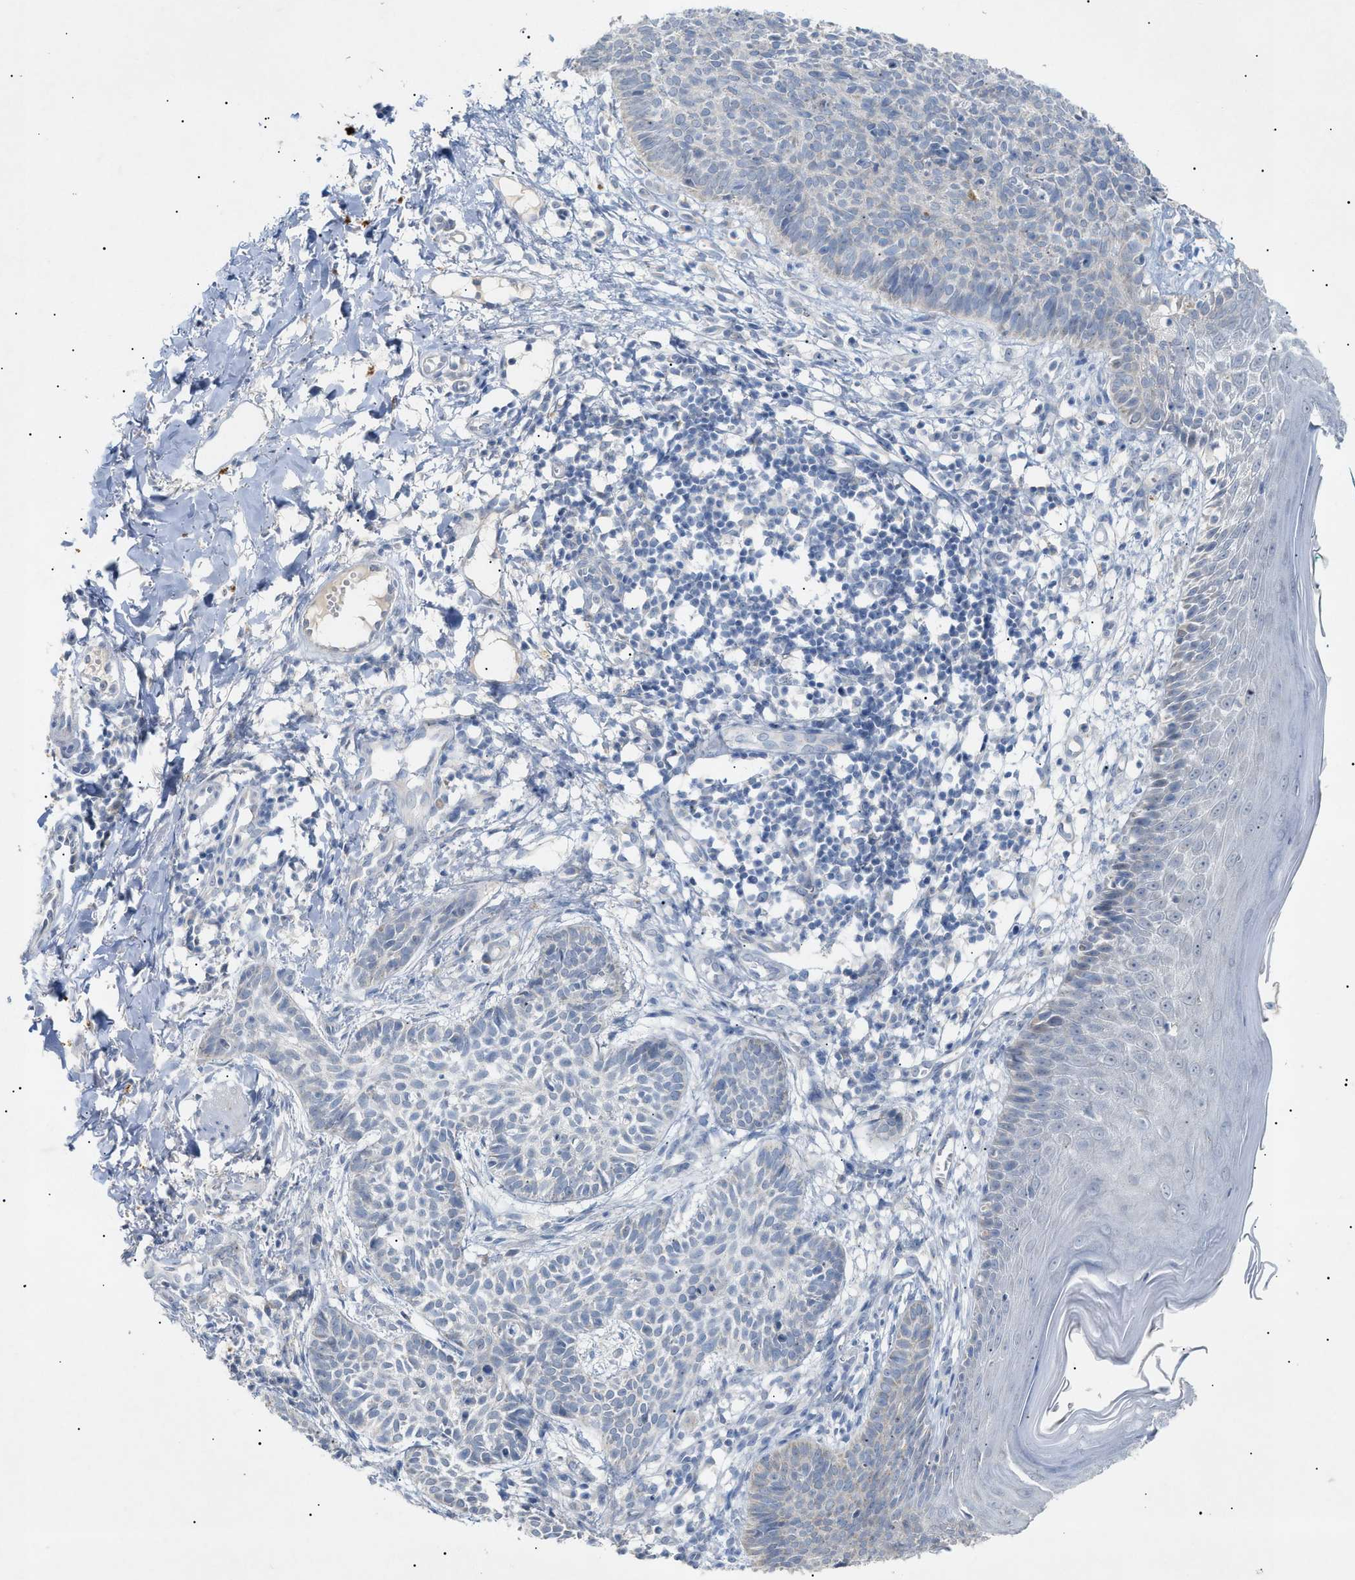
{"staining": {"intensity": "negative", "quantity": "none", "location": "none"}, "tissue": "skin cancer", "cell_type": "Tumor cells", "image_type": "cancer", "snomed": [{"axis": "morphology", "description": "Basal cell carcinoma"}, {"axis": "topography", "description": "Skin"}], "caption": "This is an IHC image of basal cell carcinoma (skin). There is no expression in tumor cells.", "gene": "SLC25A31", "patient": {"sex": "male", "age": 60}}